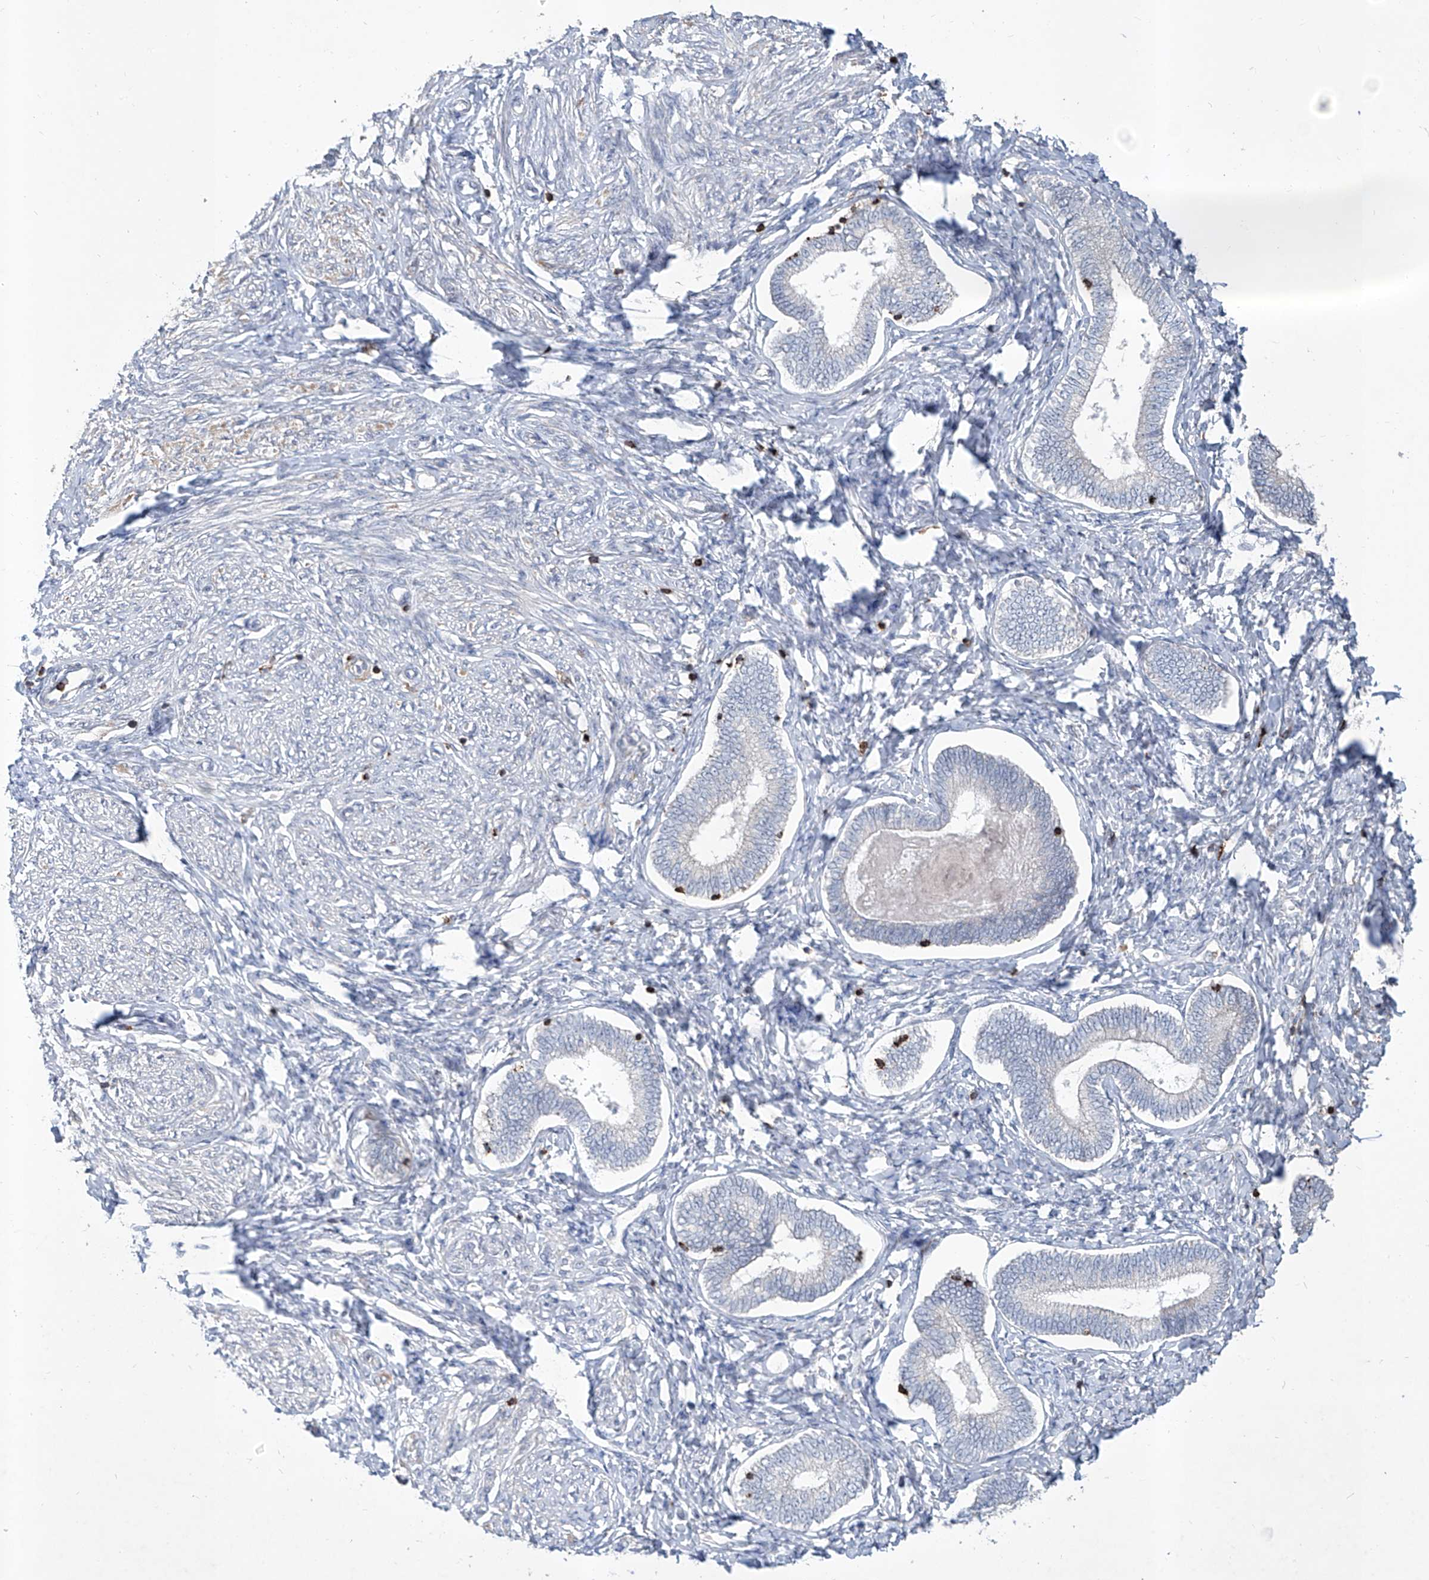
{"staining": {"intensity": "moderate", "quantity": "<25%", "location": "cytoplasmic/membranous"}, "tissue": "endometrium", "cell_type": "Cells in endometrial stroma", "image_type": "normal", "snomed": [{"axis": "morphology", "description": "Normal tissue, NOS"}, {"axis": "topography", "description": "Endometrium"}], "caption": "A brown stain shows moderate cytoplasmic/membranous staining of a protein in cells in endometrial stroma of benign human endometrium.", "gene": "ZBTB48", "patient": {"sex": "female", "age": 72}}